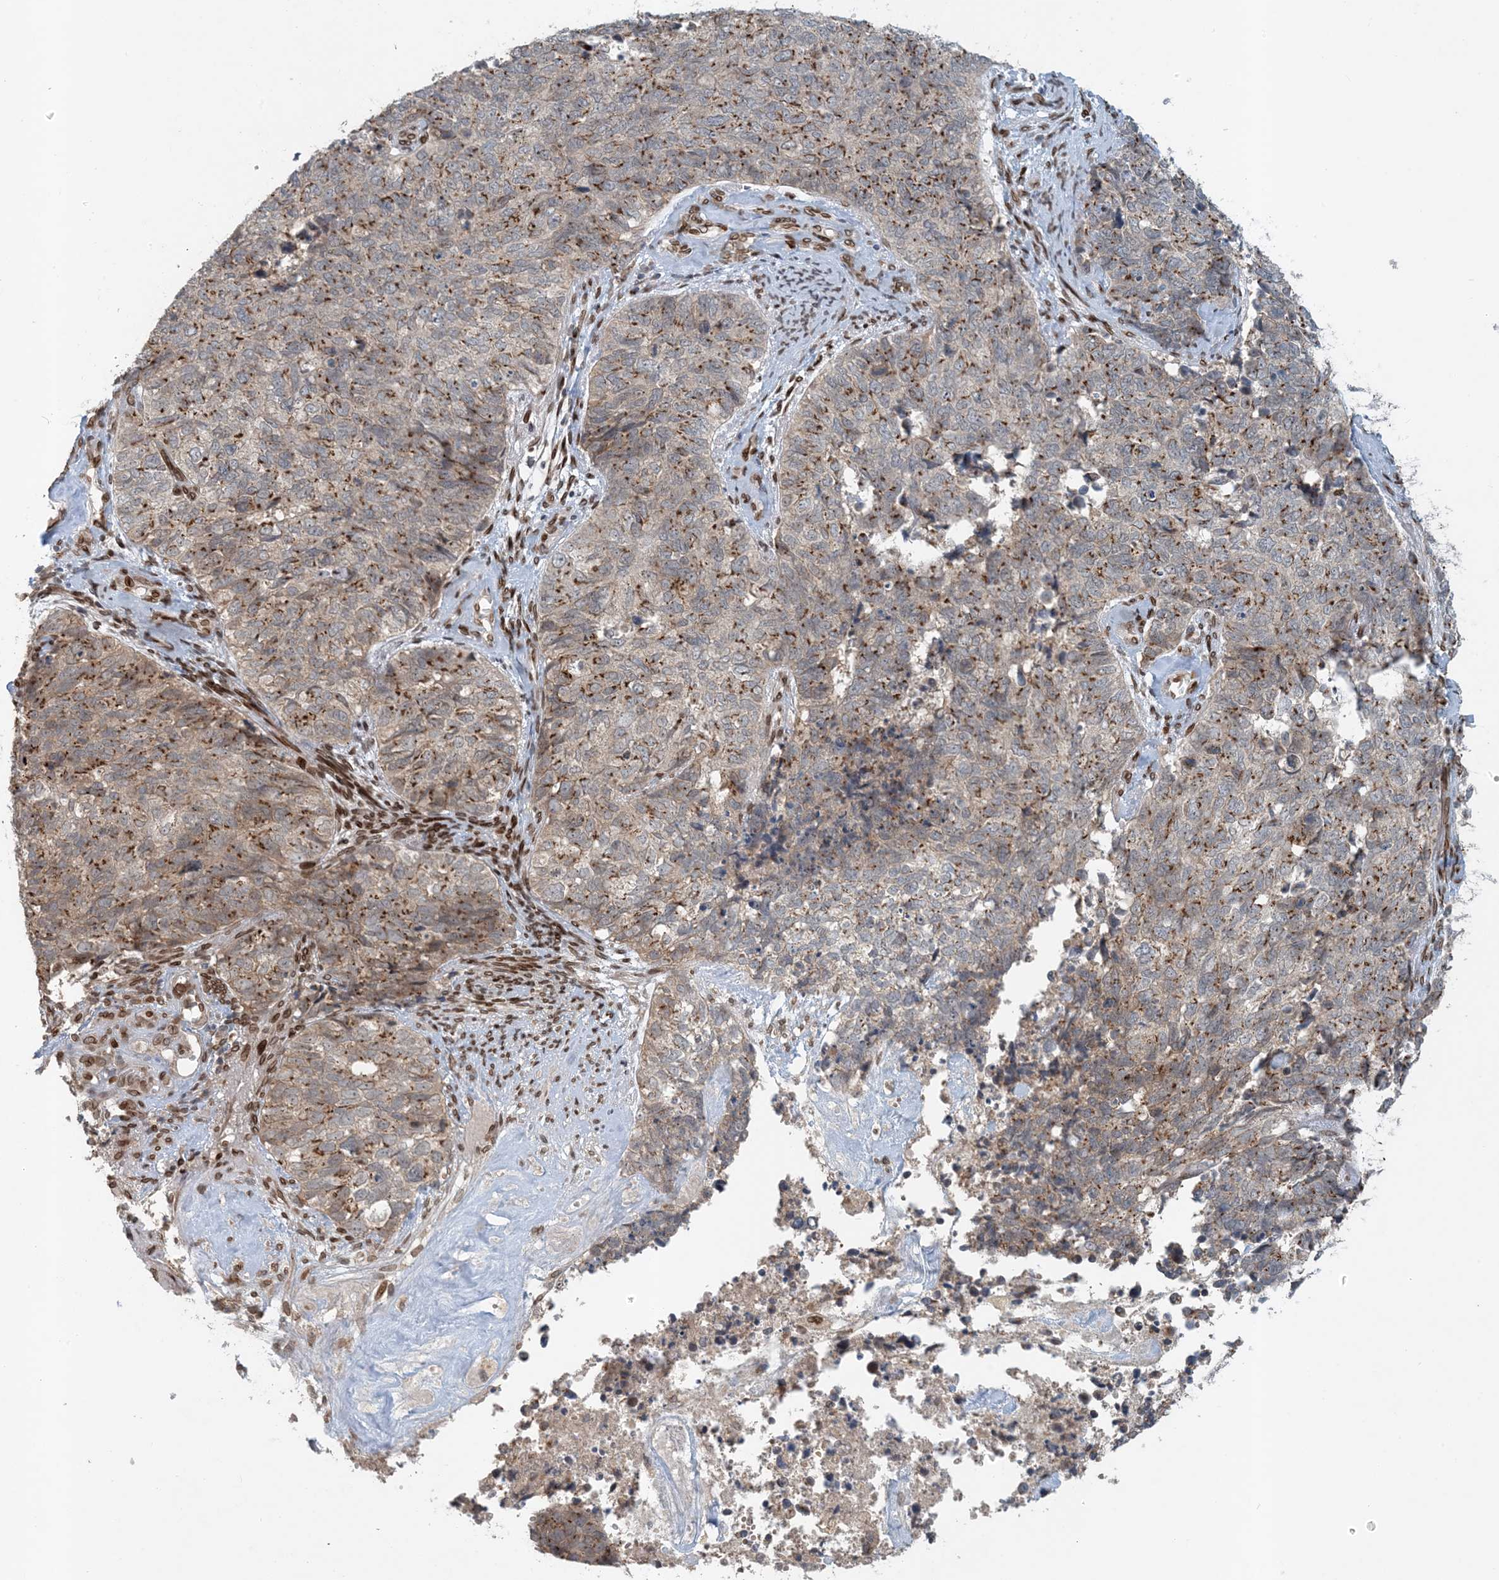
{"staining": {"intensity": "moderate", "quantity": ">75%", "location": "cytoplasmic/membranous"}, "tissue": "cervical cancer", "cell_type": "Tumor cells", "image_type": "cancer", "snomed": [{"axis": "morphology", "description": "Squamous cell carcinoma, NOS"}, {"axis": "topography", "description": "Cervix"}], "caption": "Human squamous cell carcinoma (cervical) stained for a protein (brown) demonstrates moderate cytoplasmic/membranous positive positivity in approximately >75% of tumor cells.", "gene": "SLC35A2", "patient": {"sex": "female", "age": 63}}